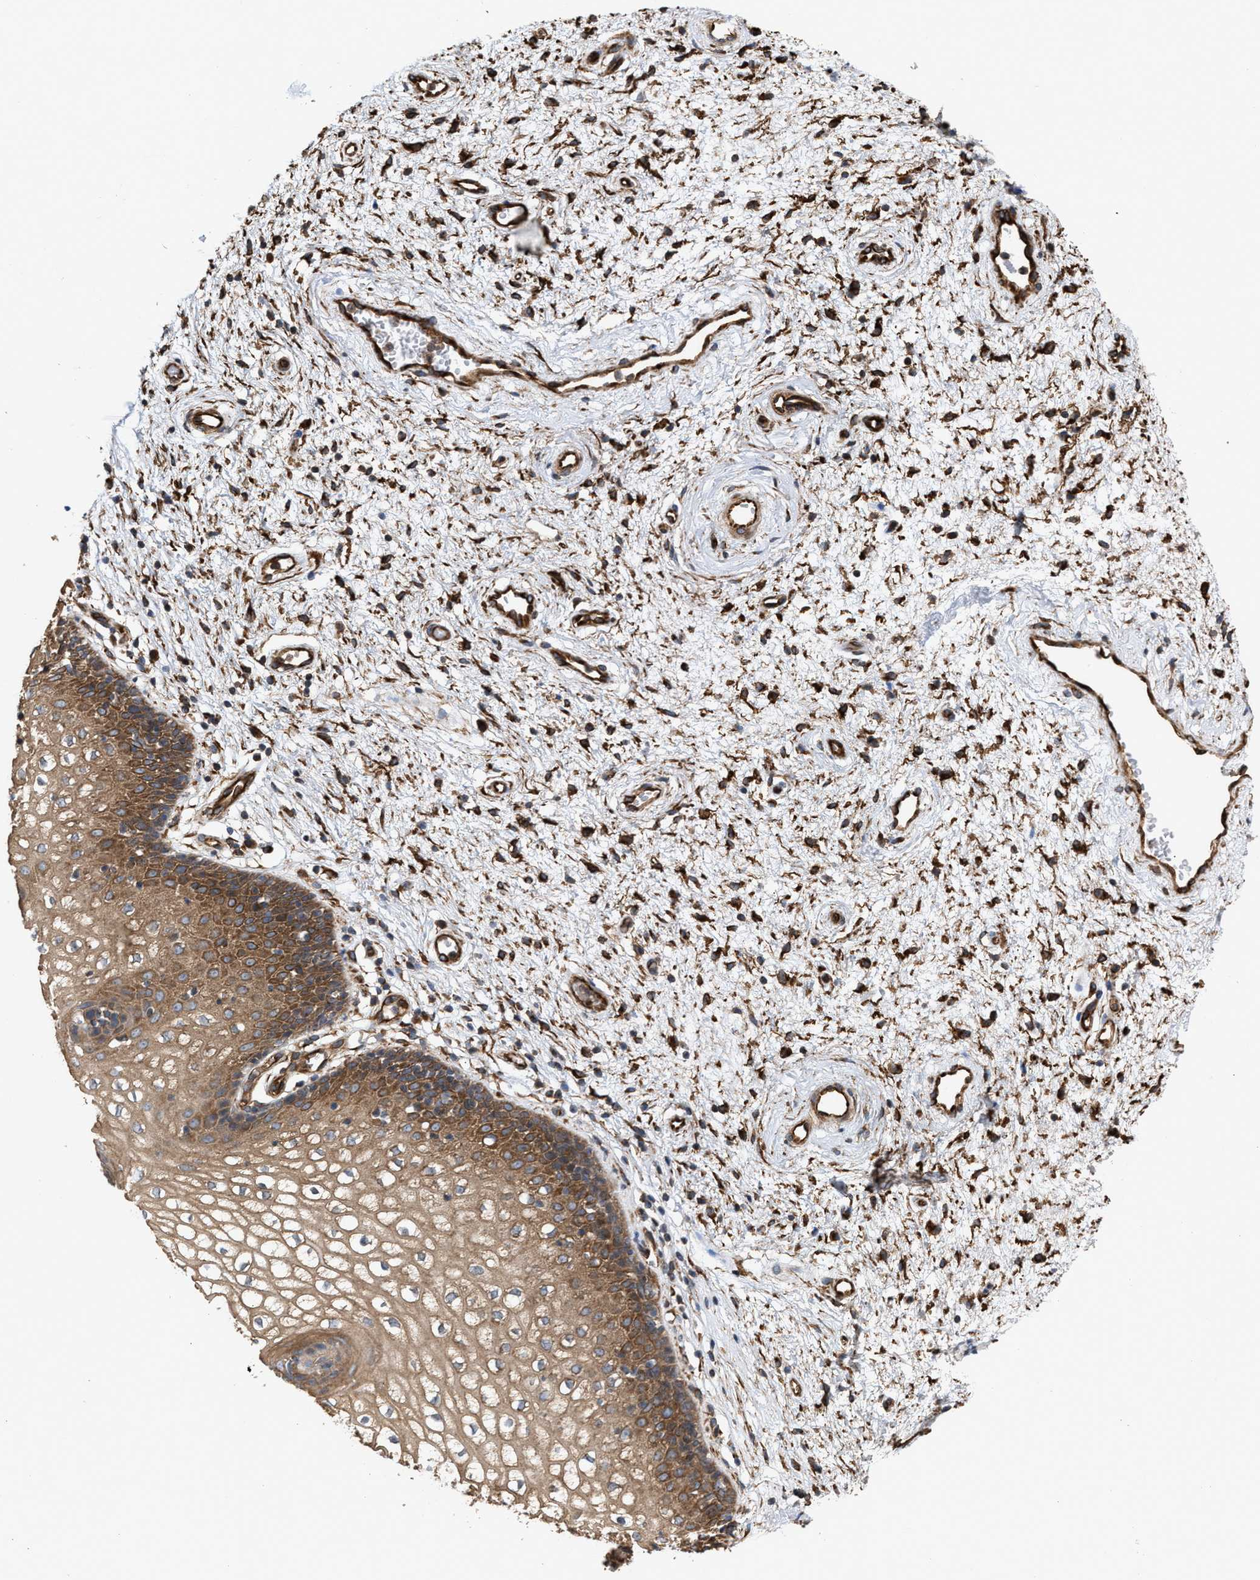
{"staining": {"intensity": "moderate", "quantity": ">75%", "location": "cytoplasmic/membranous"}, "tissue": "vagina", "cell_type": "Squamous epithelial cells", "image_type": "normal", "snomed": [{"axis": "morphology", "description": "Normal tissue, NOS"}, {"axis": "topography", "description": "Vagina"}], "caption": "Immunohistochemistry micrograph of benign vagina stained for a protein (brown), which displays medium levels of moderate cytoplasmic/membranous positivity in about >75% of squamous epithelial cells.", "gene": "EPS15L1", "patient": {"sex": "female", "age": 34}}